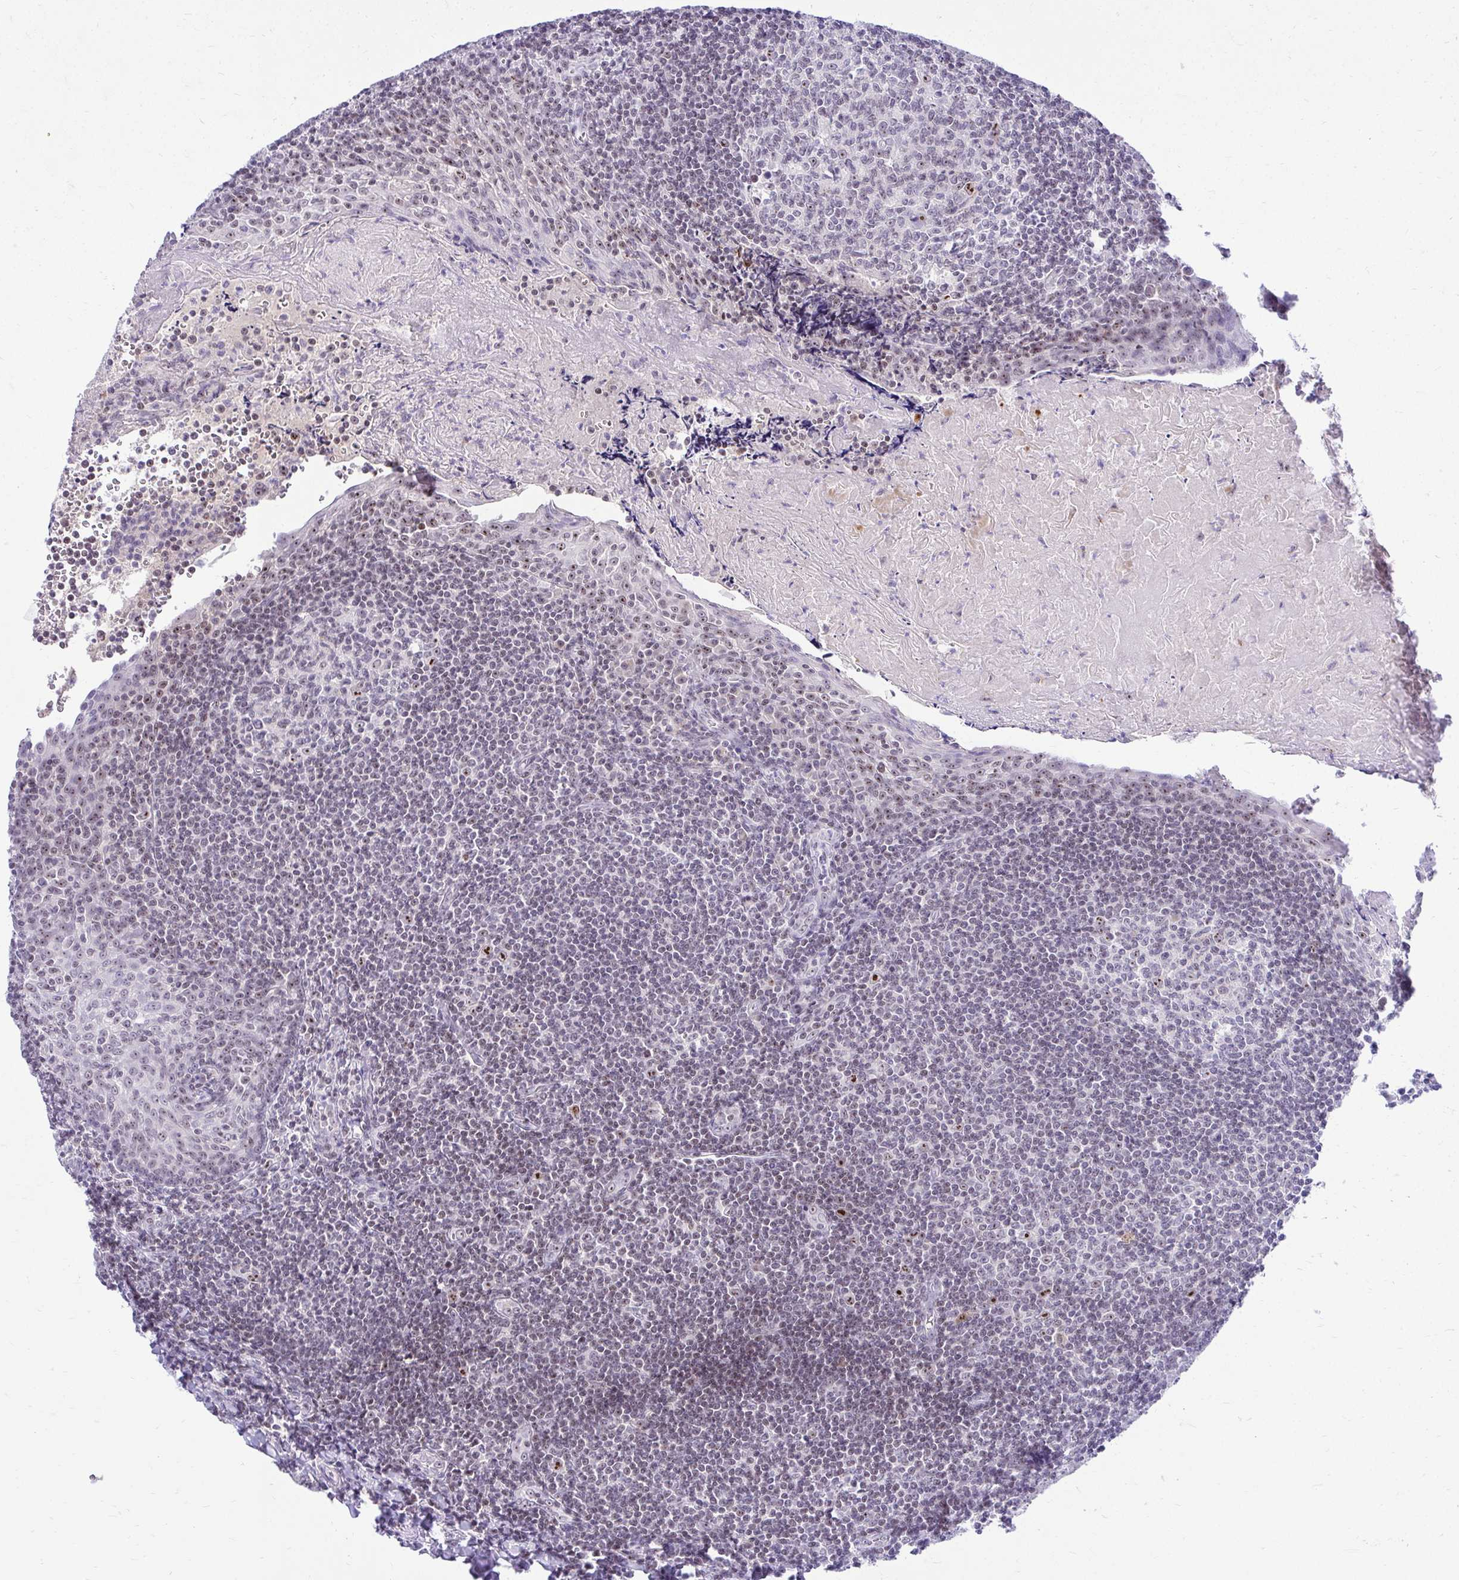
{"staining": {"intensity": "moderate", "quantity": "<25%", "location": "nuclear"}, "tissue": "tonsil", "cell_type": "Germinal center cells", "image_type": "normal", "snomed": [{"axis": "morphology", "description": "Normal tissue, NOS"}, {"axis": "morphology", "description": "Inflammation, NOS"}, {"axis": "topography", "description": "Tonsil"}], "caption": "Immunohistochemical staining of normal tonsil demonstrates moderate nuclear protein positivity in approximately <25% of germinal center cells.", "gene": "NIFK", "patient": {"sex": "female", "age": 31}}